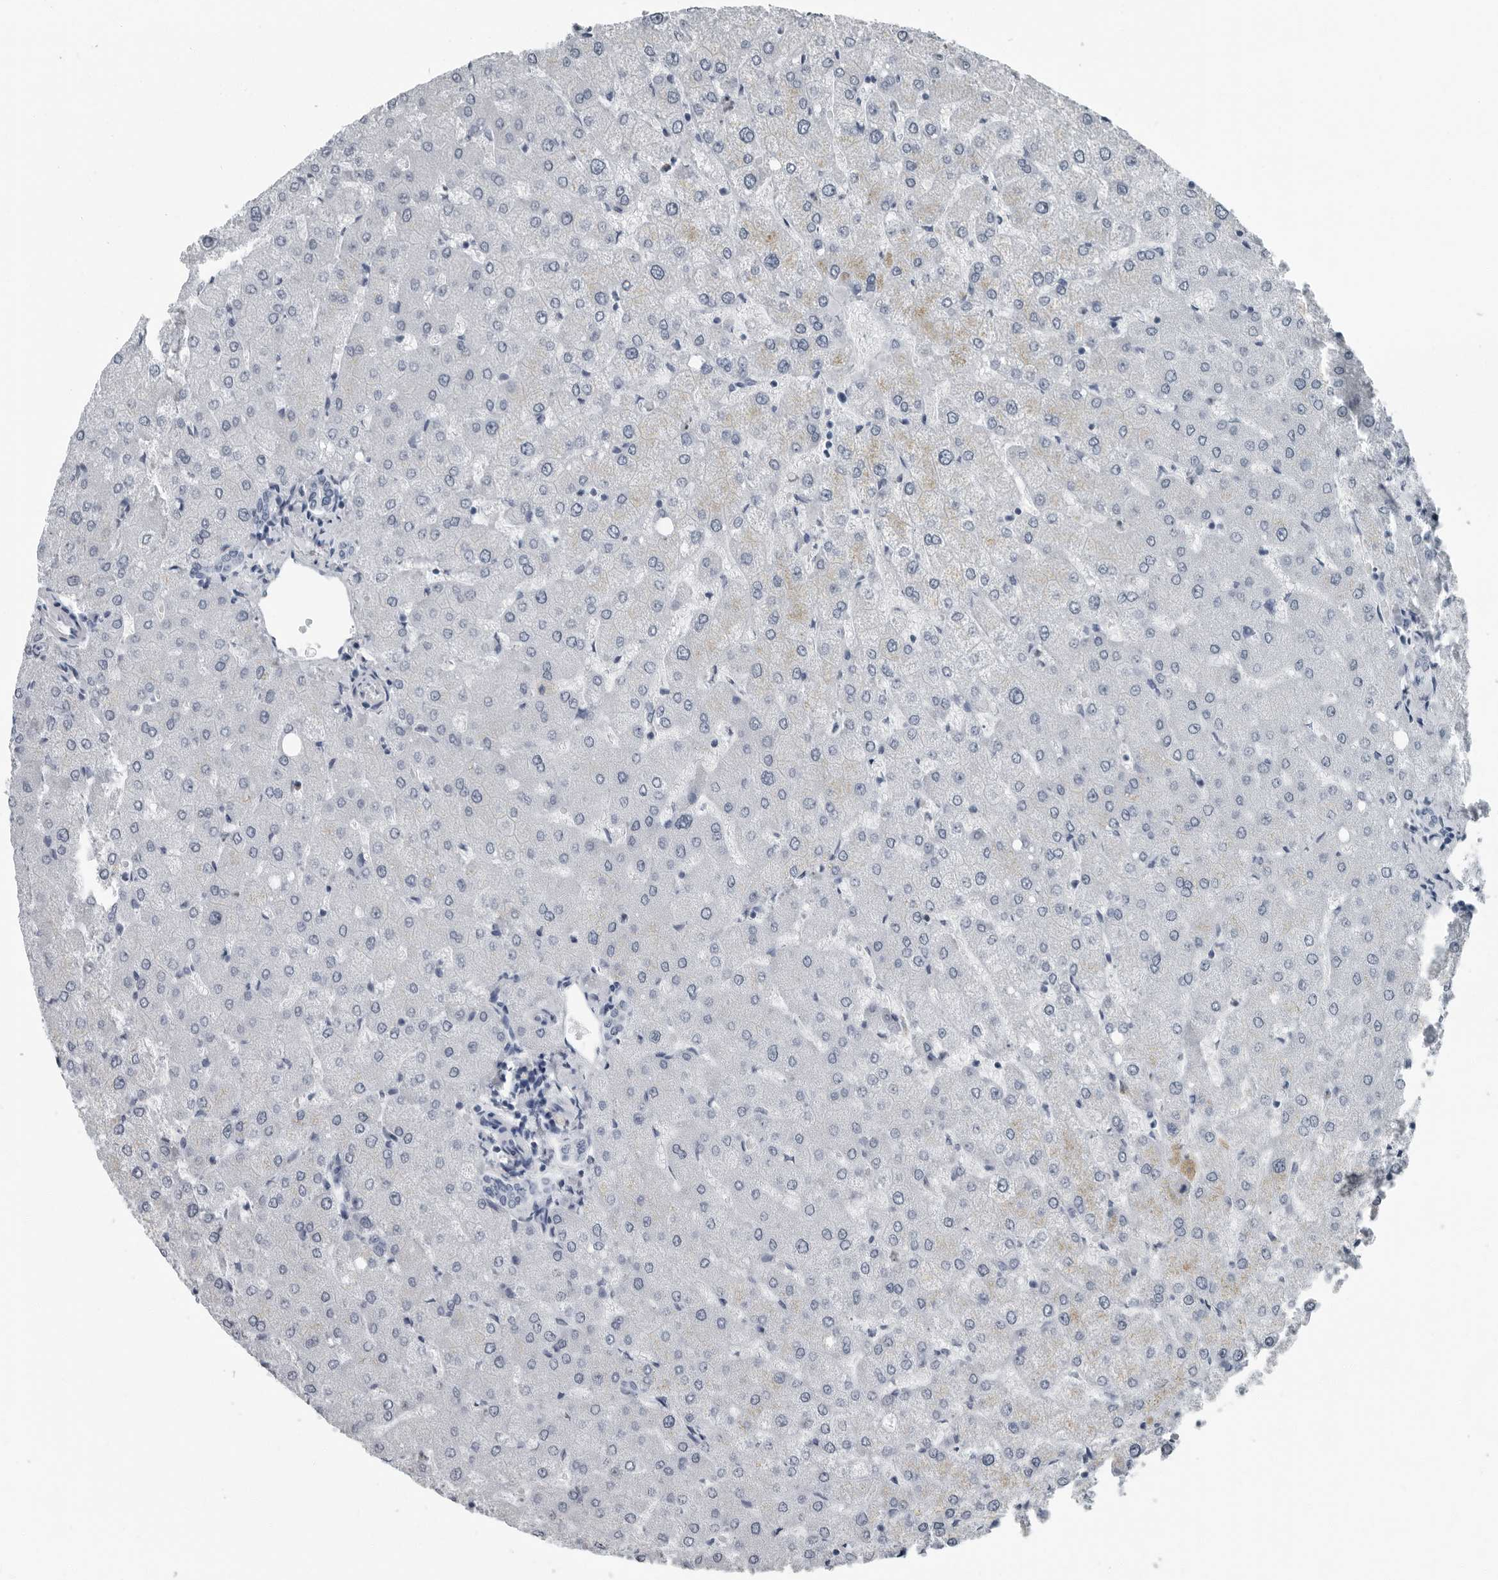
{"staining": {"intensity": "negative", "quantity": "none", "location": "none"}, "tissue": "liver", "cell_type": "Cholangiocytes", "image_type": "normal", "snomed": [{"axis": "morphology", "description": "Normal tissue, NOS"}, {"axis": "topography", "description": "Liver"}], "caption": "Immunohistochemistry (IHC) histopathology image of normal liver: liver stained with DAB (3,3'-diaminobenzidine) displays no significant protein staining in cholangiocytes. (DAB (3,3'-diaminobenzidine) immunohistochemistry (IHC) with hematoxylin counter stain).", "gene": "PRSS1", "patient": {"sex": "female", "age": 54}}